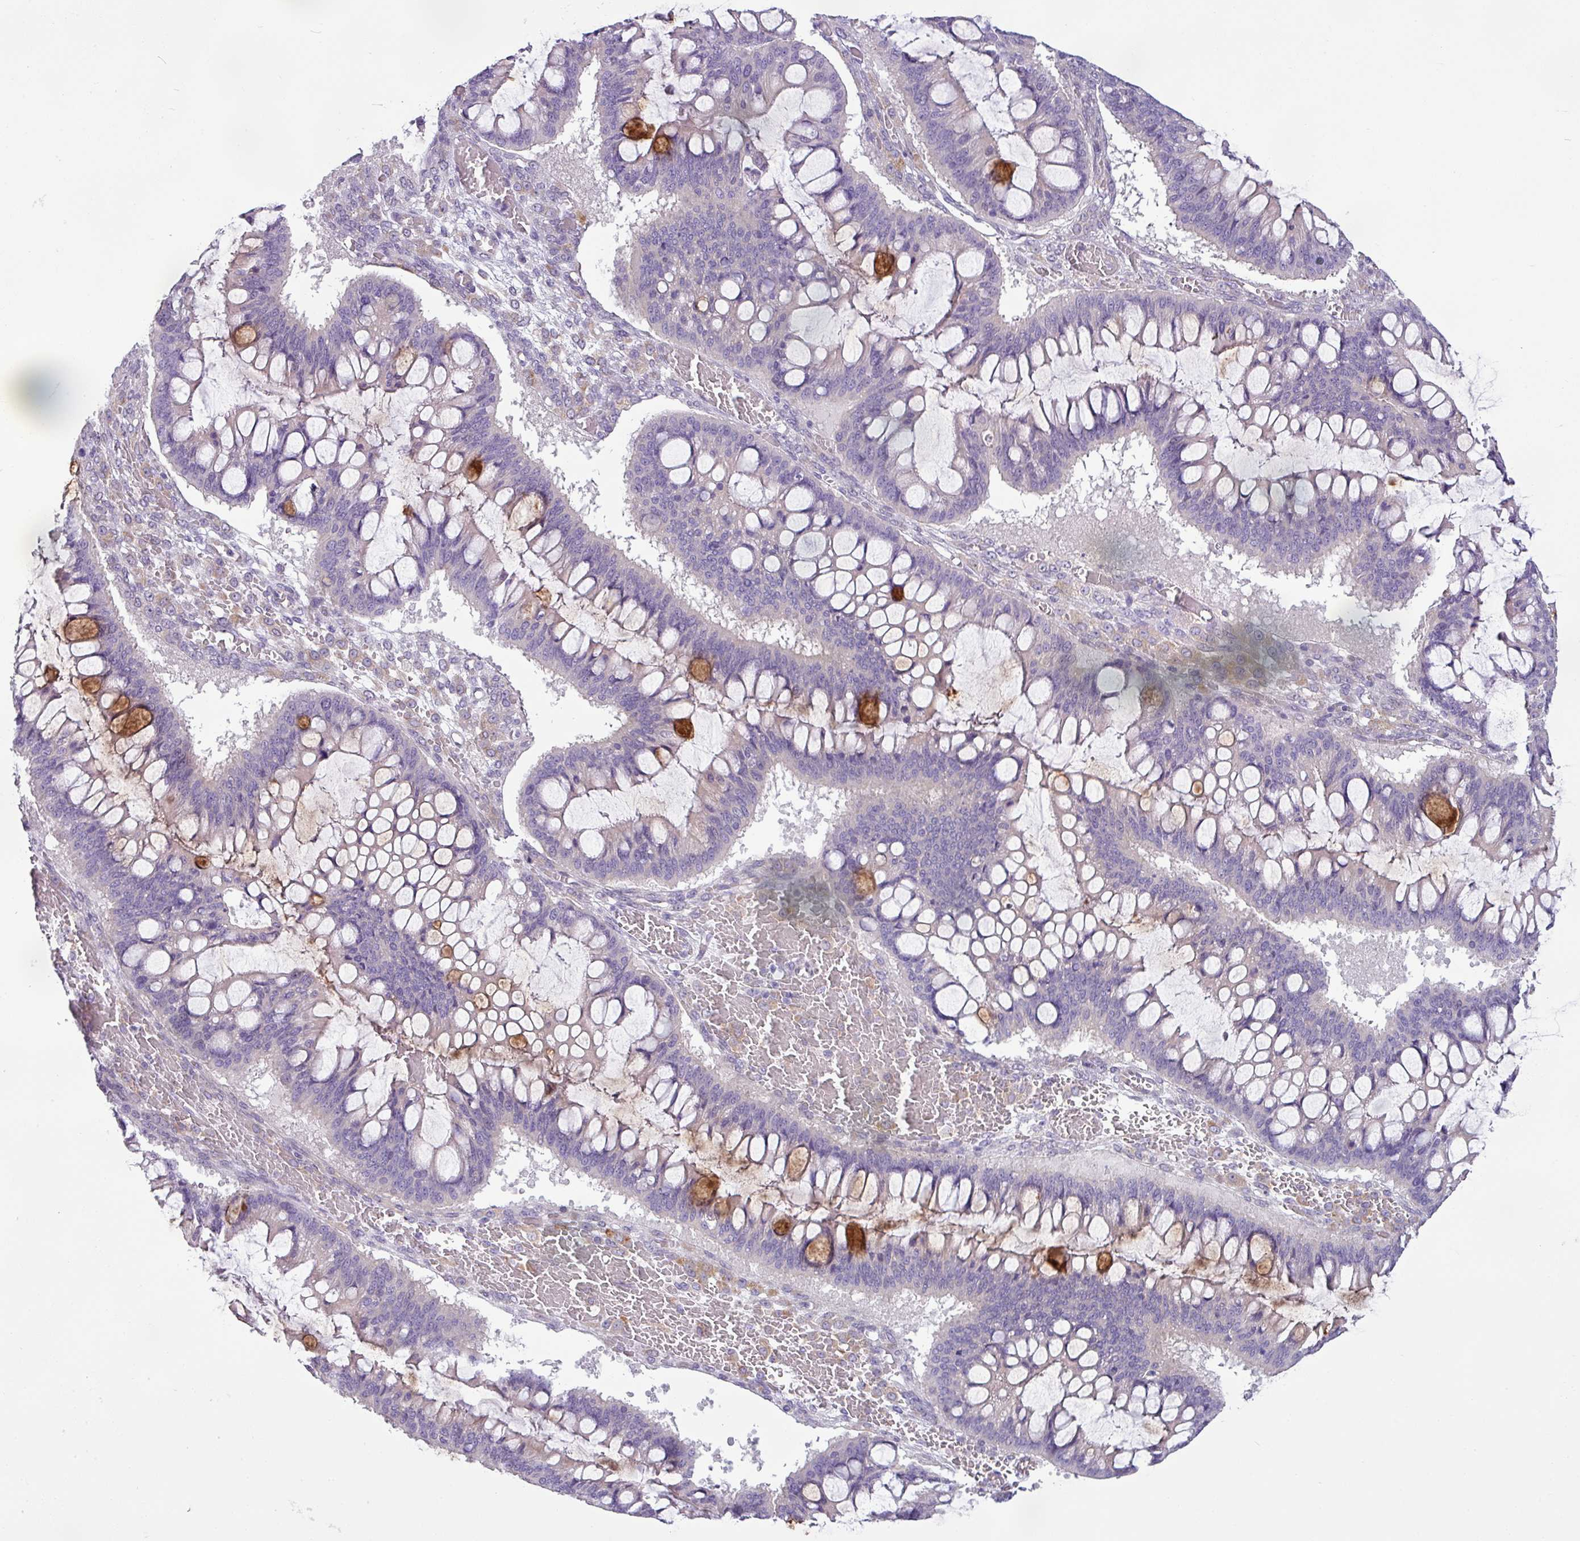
{"staining": {"intensity": "negative", "quantity": "none", "location": "none"}, "tissue": "ovarian cancer", "cell_type": "Tumor cells", "image_type": "cancer", "snomed": [{"axis": "morphology", "description": "Cystadenocarcinoma, mucinous, NOS"}, {"axis": "topography", "description": "Ovary"}], "caption": "A micrograph of ovarian cancer stained for a protein shows no brown staining in tumor cells.", "gene": "TOR1AIP2", "patient": {"sex": "female", "age": 73}}